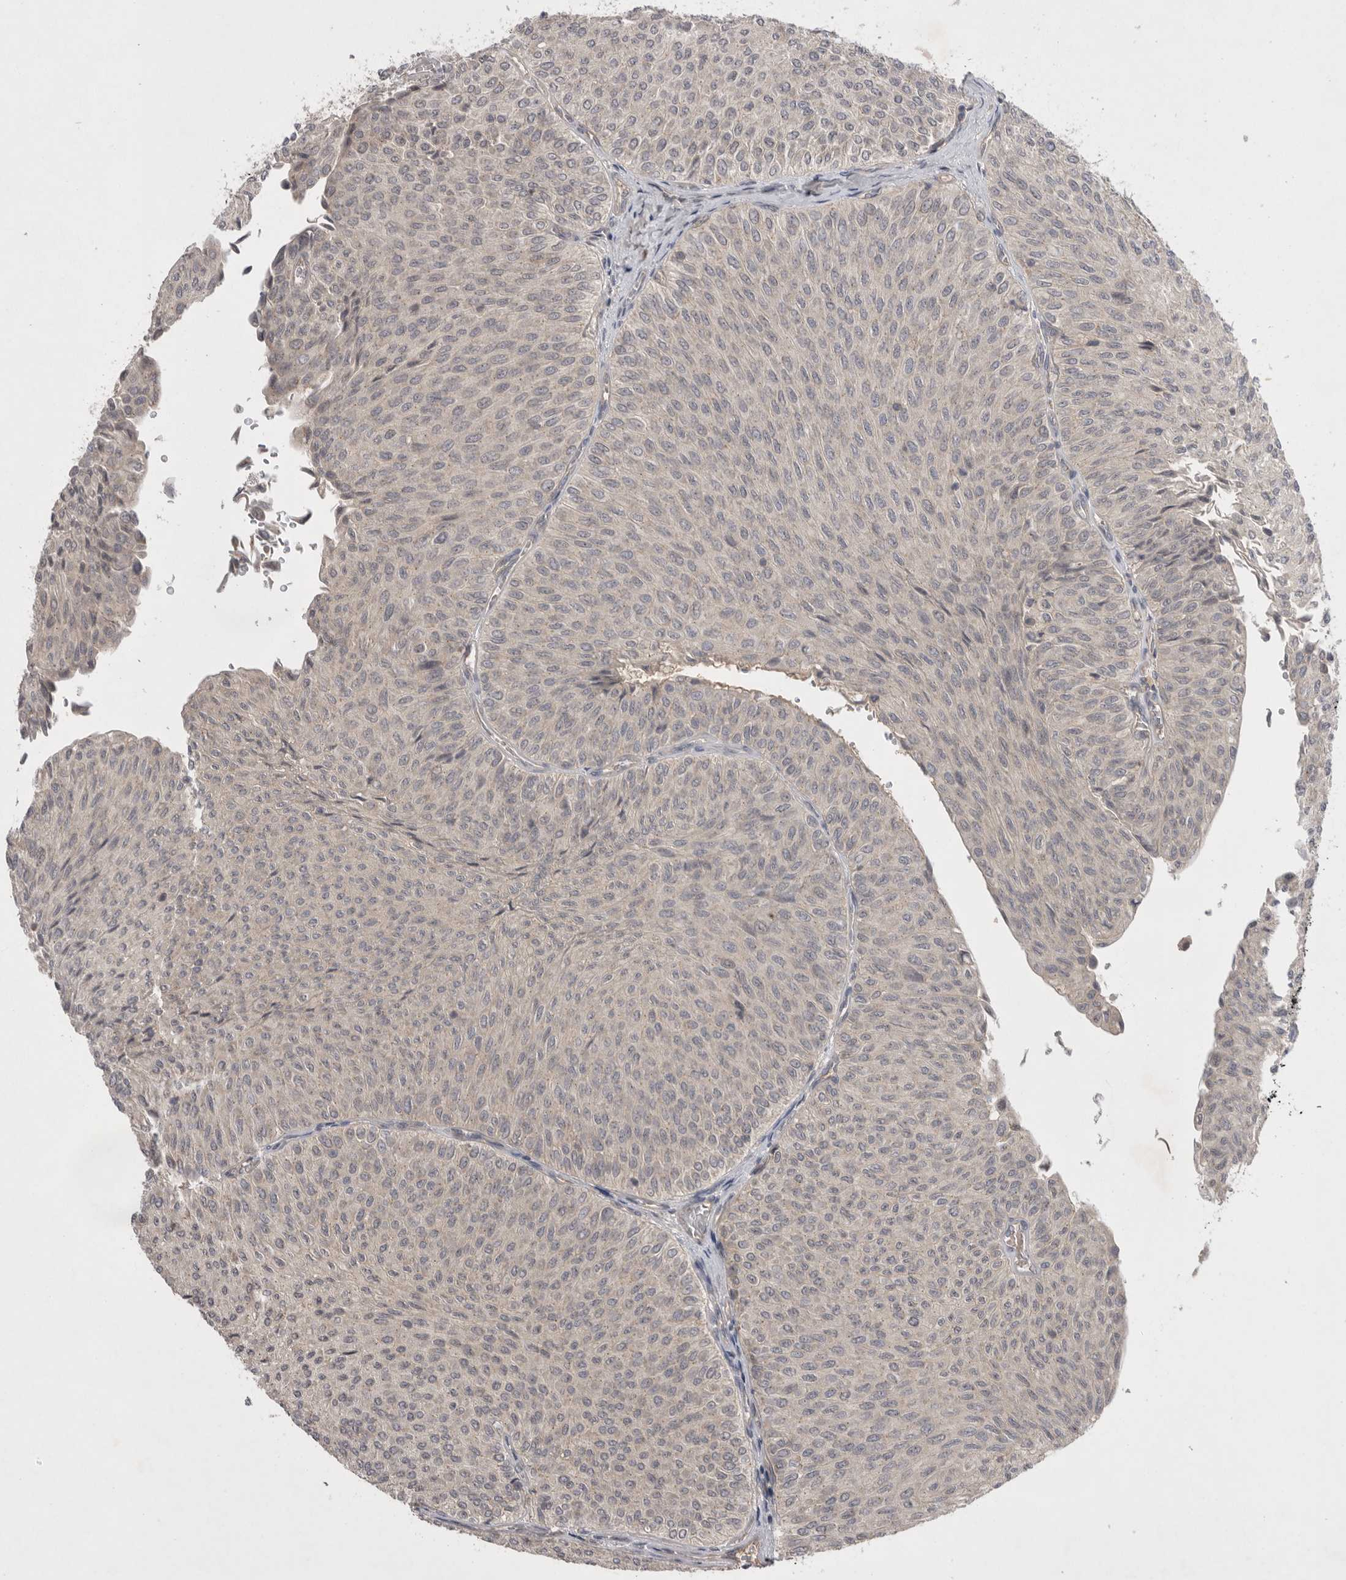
{"staining": {"intensity": "negative", "quantity": "none", "location": "none"}, "tissue": "urothelial cancer", "cell_type": "Tumor cells", "image_type": "cancer", "snomed": [{"axis": "morphology", "description": "Urothelial carcinoma, Low grade"}, {"axis": "topography", "description": "Urinary bladder"}], "caption": "DAB immunohistochemical staining of human urothelial cancer demonstrates no significant staining in tumor cells.", "gene": "NRCAM", "patient": {"sex": "male", "age": 78}}